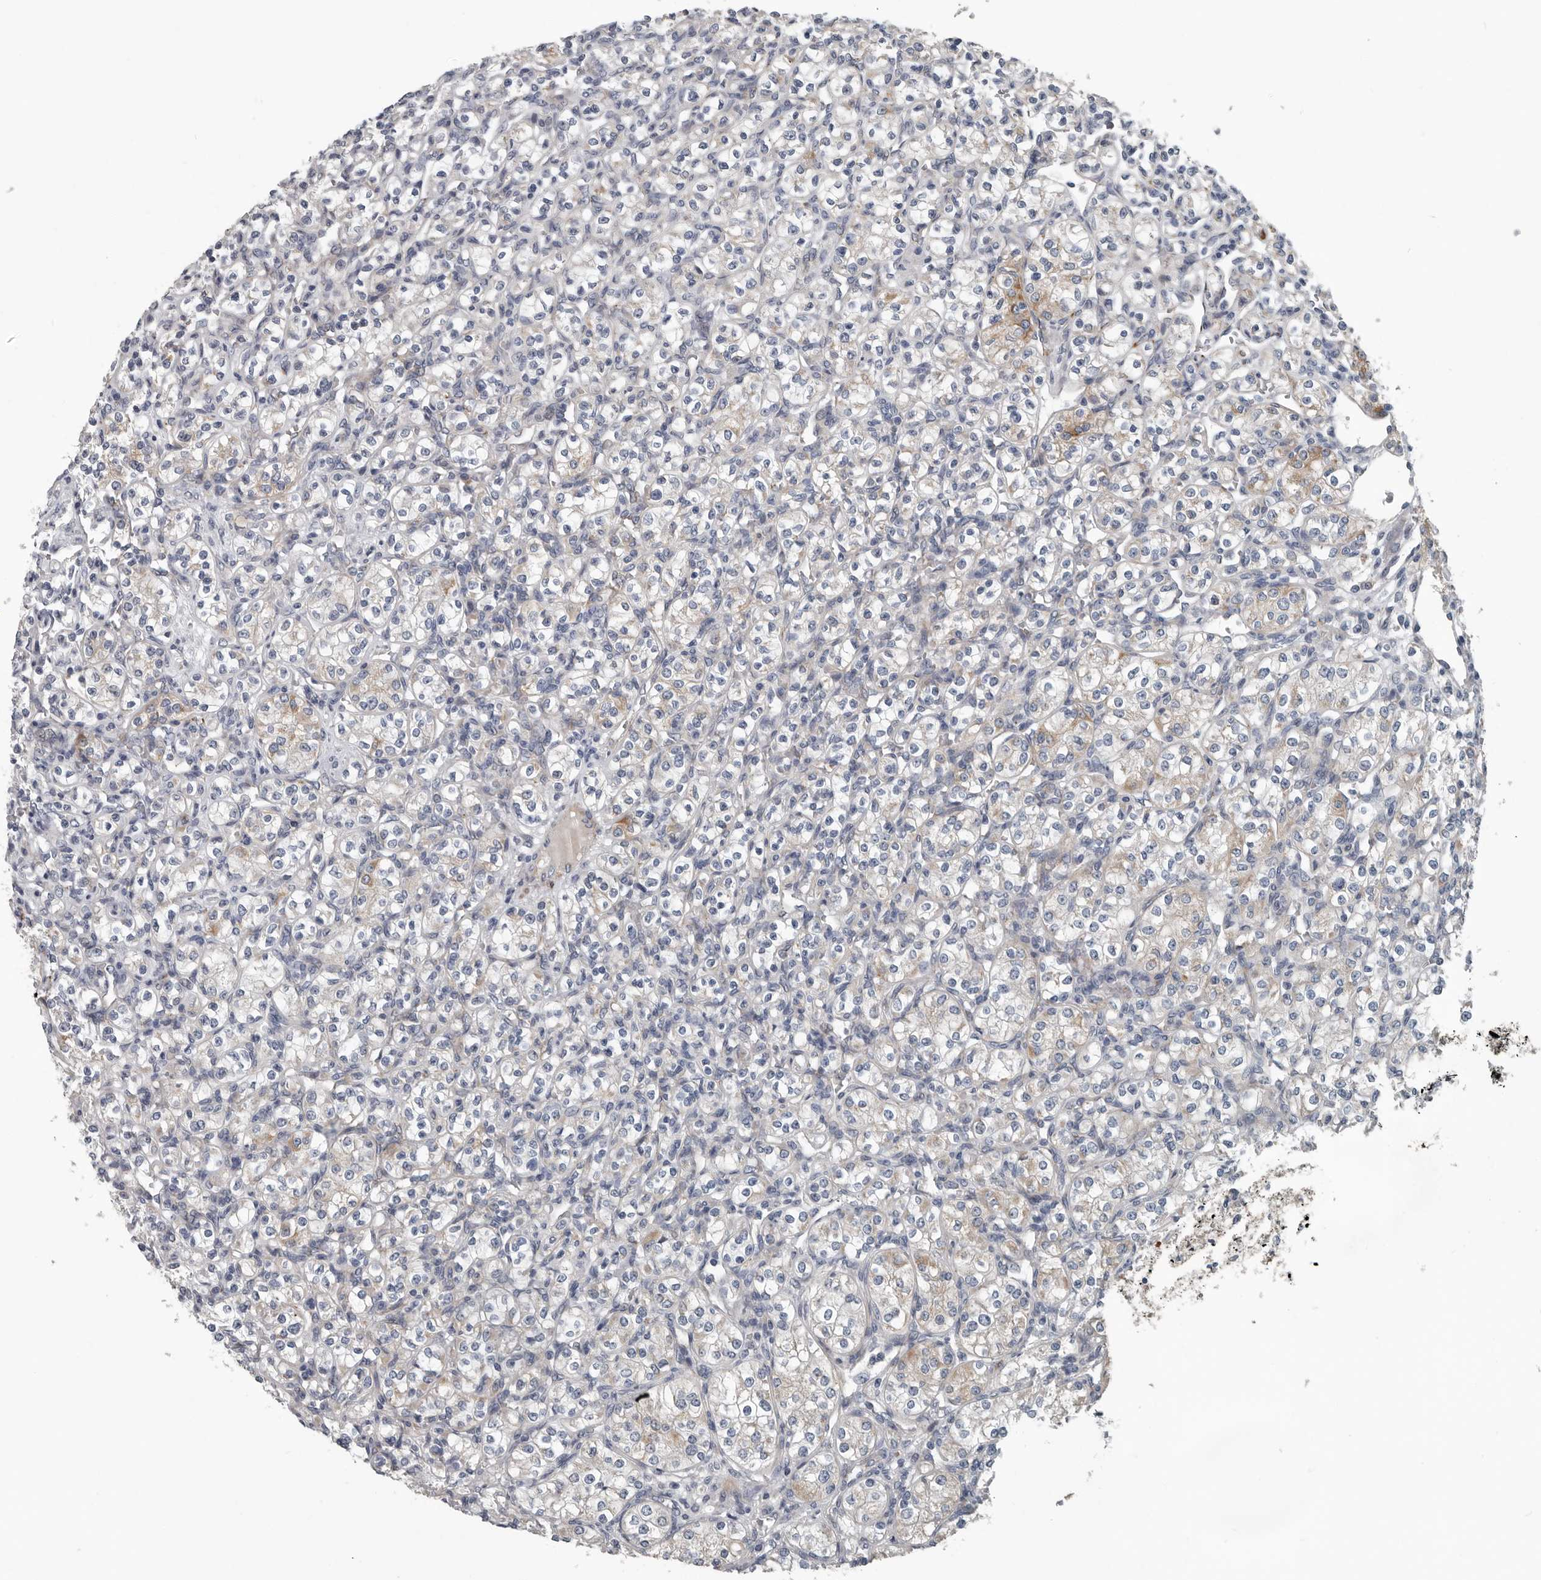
{"staining": {"intensity": "negative", "quantity": "none", "location": "none"}, "tissue": "renal cancer", "cell_type": "Tumor cells", "image_type": "cancer", "snomed": [{"axis": "morphology", "description": "Adenocarcinoma, NOS"}, {"axis": "topography", "description": "Kidney"}], "caption": "There is no significant positivity in tumor cells of adenocarcinoma (renal). (Immunohistochemistry (ihc), brightfield microscopy, high magnification).", "gene": "DPY19L4", "patient": {"sex": "male", "age": 77}}